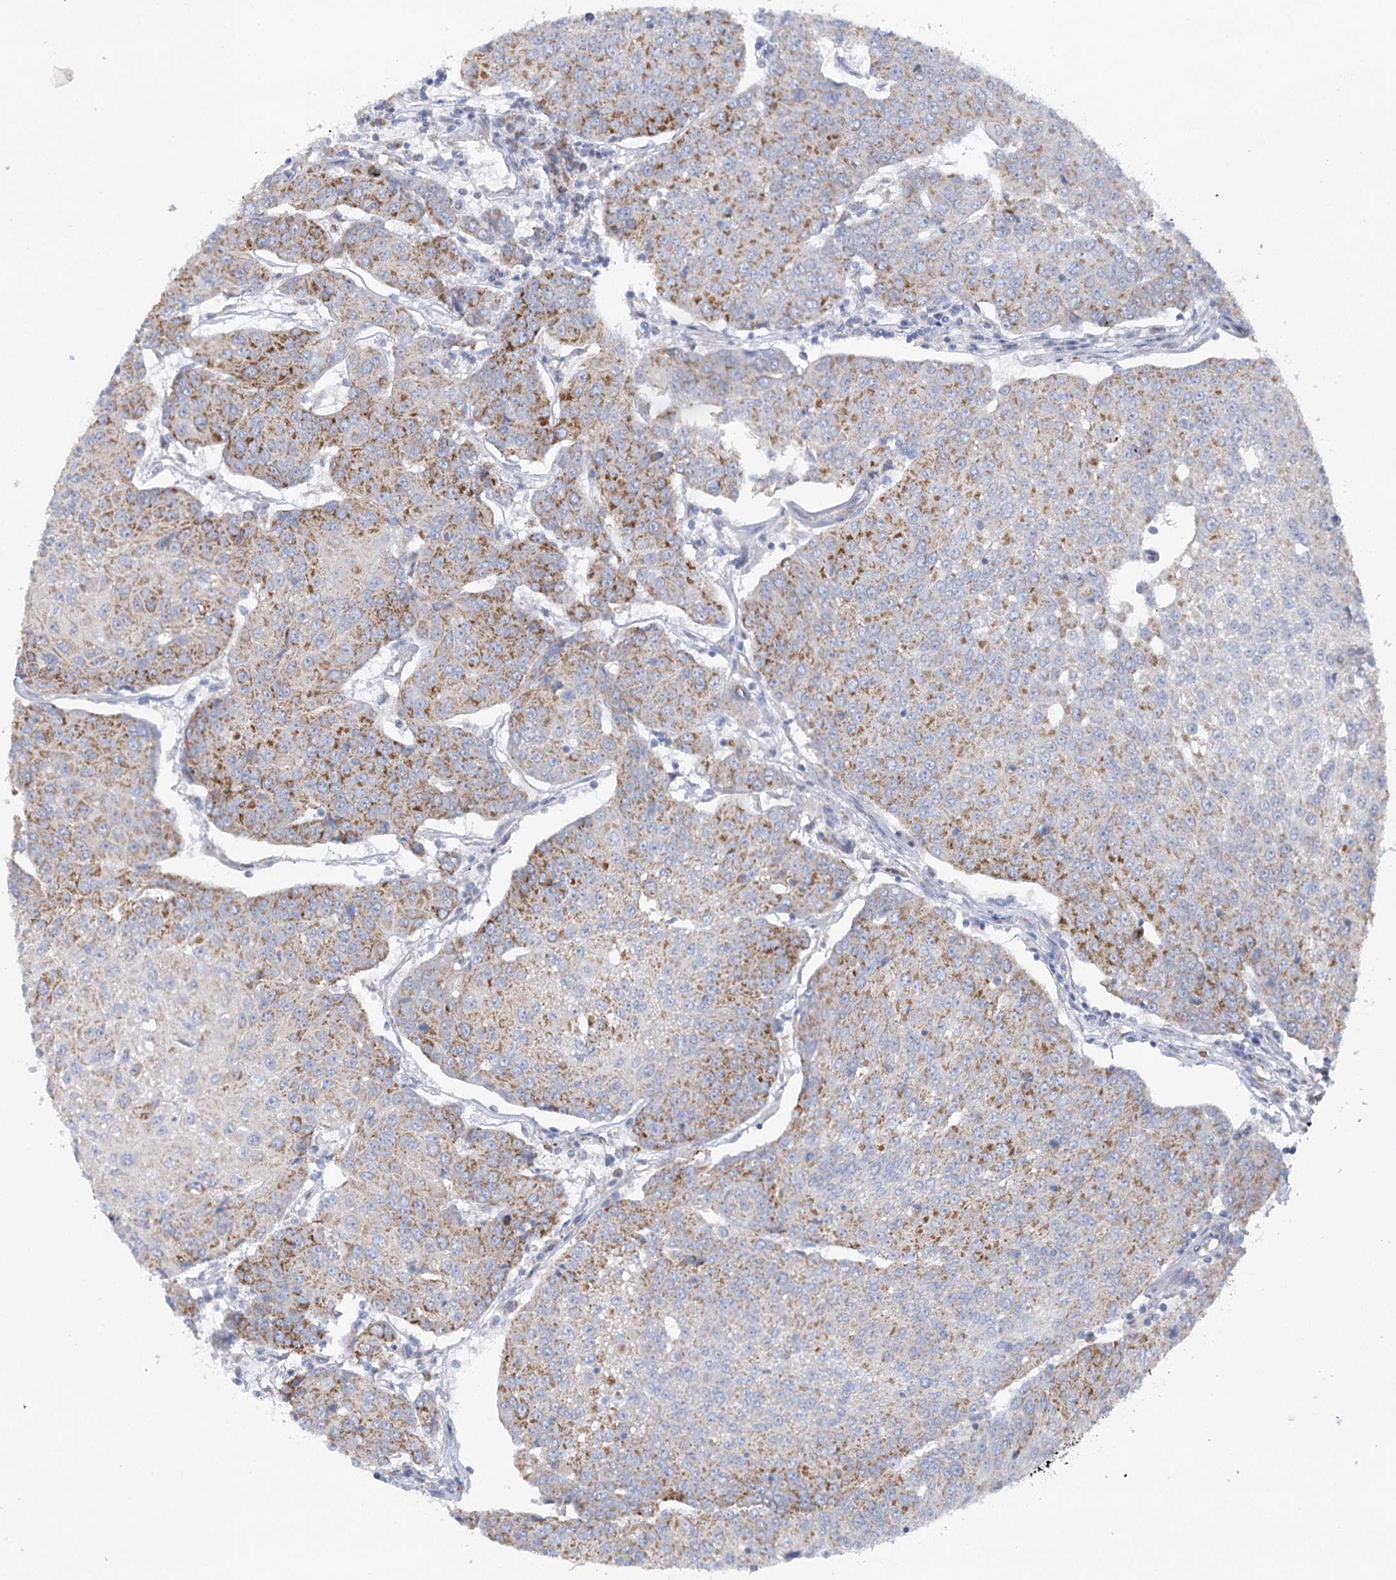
{"staining": {"intensity": "strong", "quantity": "25%-75%", "location": "cytoplasmic/membranous"}, "tissue": "urothelial cancer", "cell_type": "Tumor cells", "image_type": "cancer", "snomed": [{"axis": "morphology", "description": "Urothelial carcinoma, High grade"}, {"axis": "topography", "description": "Urinary bladder"}], "caption": "Human urothelial carcinoma (high-grade) stained for a protein (brown) shows strong cytoplasmic/membranous positive staining in approximately 25%-75% of tumor cells.", "gene": "DHTKD1", "patient": {"sex": "female", "age": 85}}